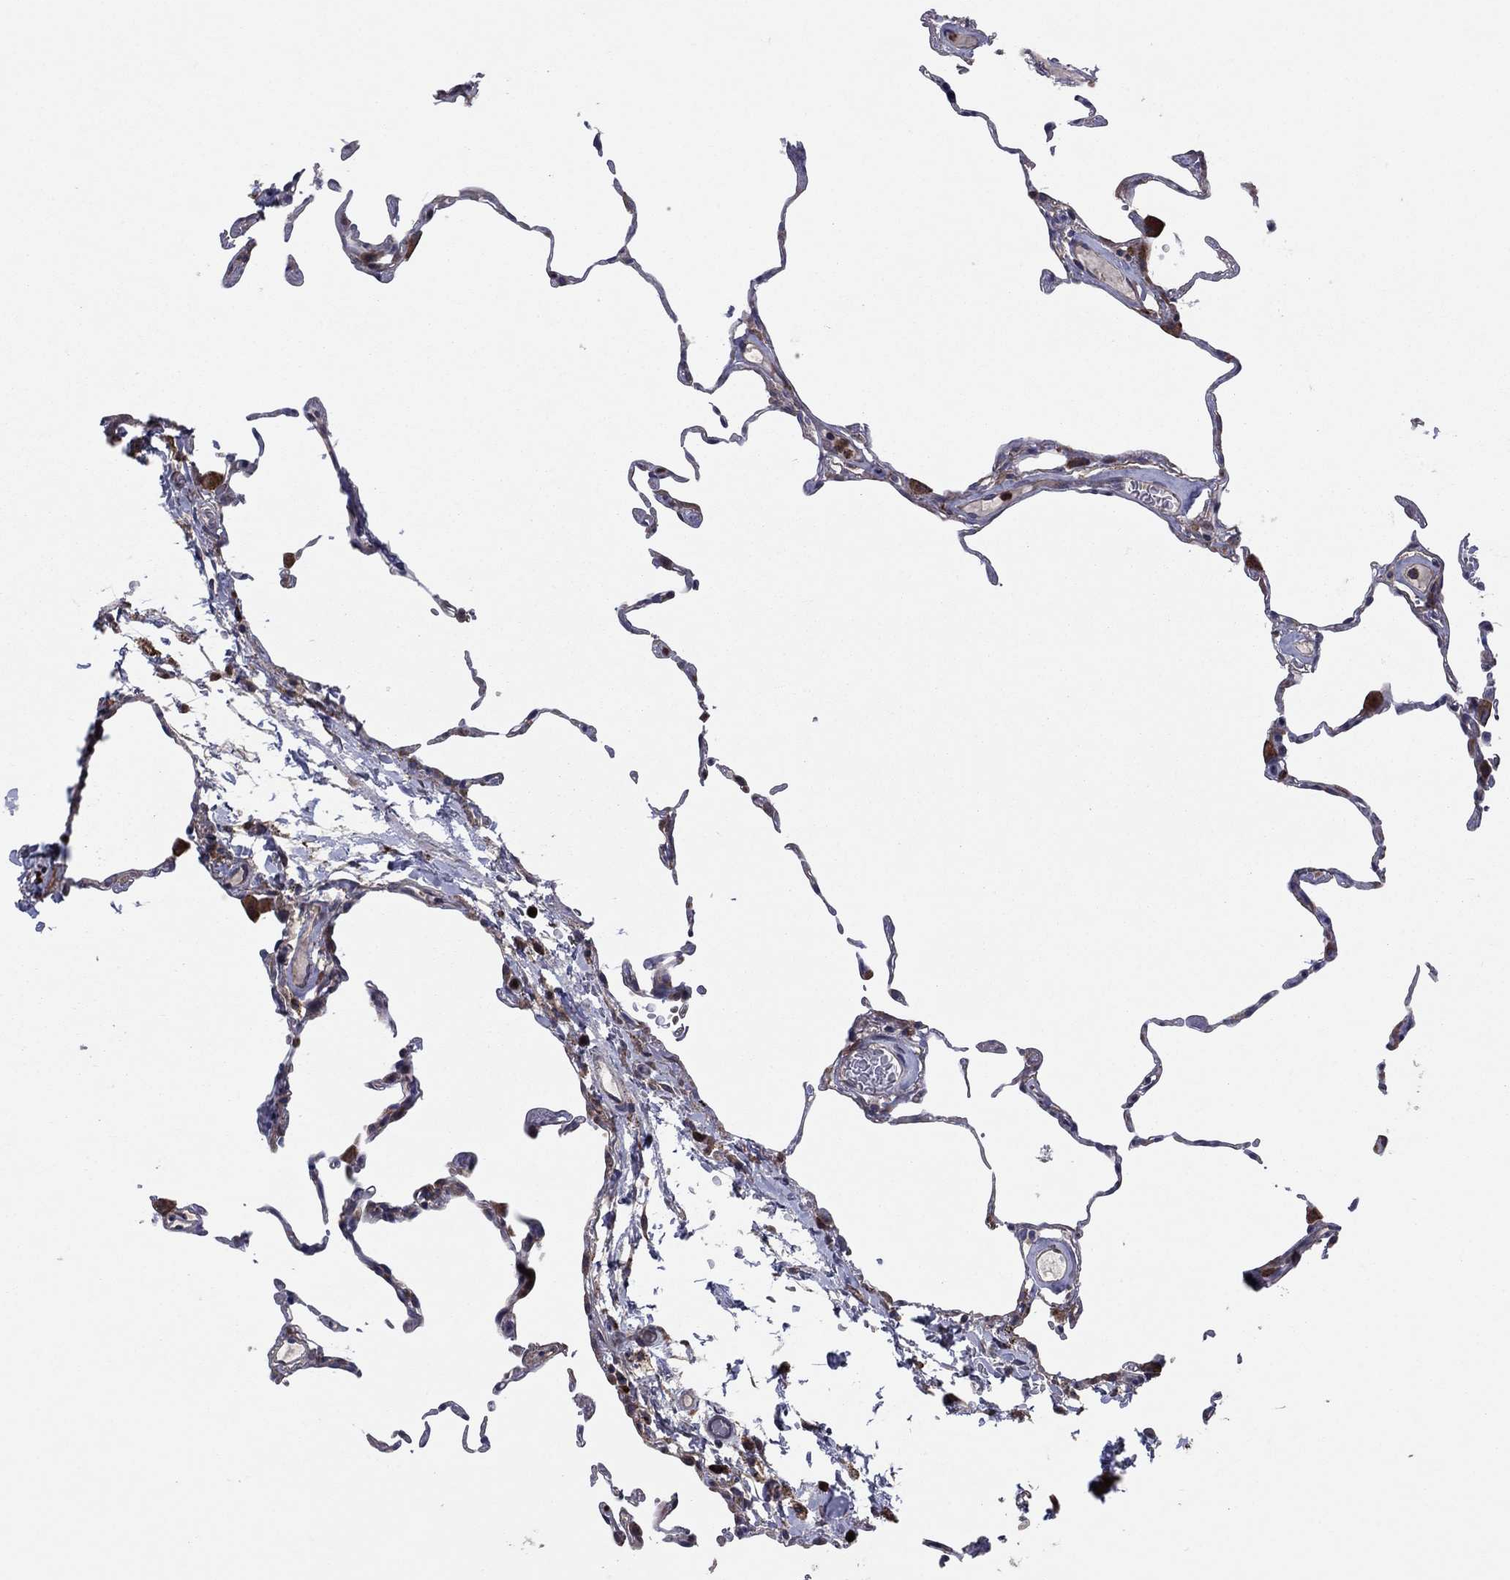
{"staining": {"intensity": "strong", "quantity": "<25%", "location": "nuclear"}, "tissue": "lung", "cell_type": "Alveolar cells", "image_type": "normal", "snomed": [{"axis": "morphology", "description": "Normal tissue, NOS"}, {"axis": "topography", "description": "Lung"}], "caption": "Immunohistochemical staining of normal human lung shows <25% levels of strong nuclear protein staining in about <25% of alveolar cells. The staining was performed using DAB to visualize the protein expression in brown, while the nuclei were stained in blue with hematoxylin (Magnification: 20x).", "gene": "MEA1", "patient": {"sex": "female", "age": 57}}